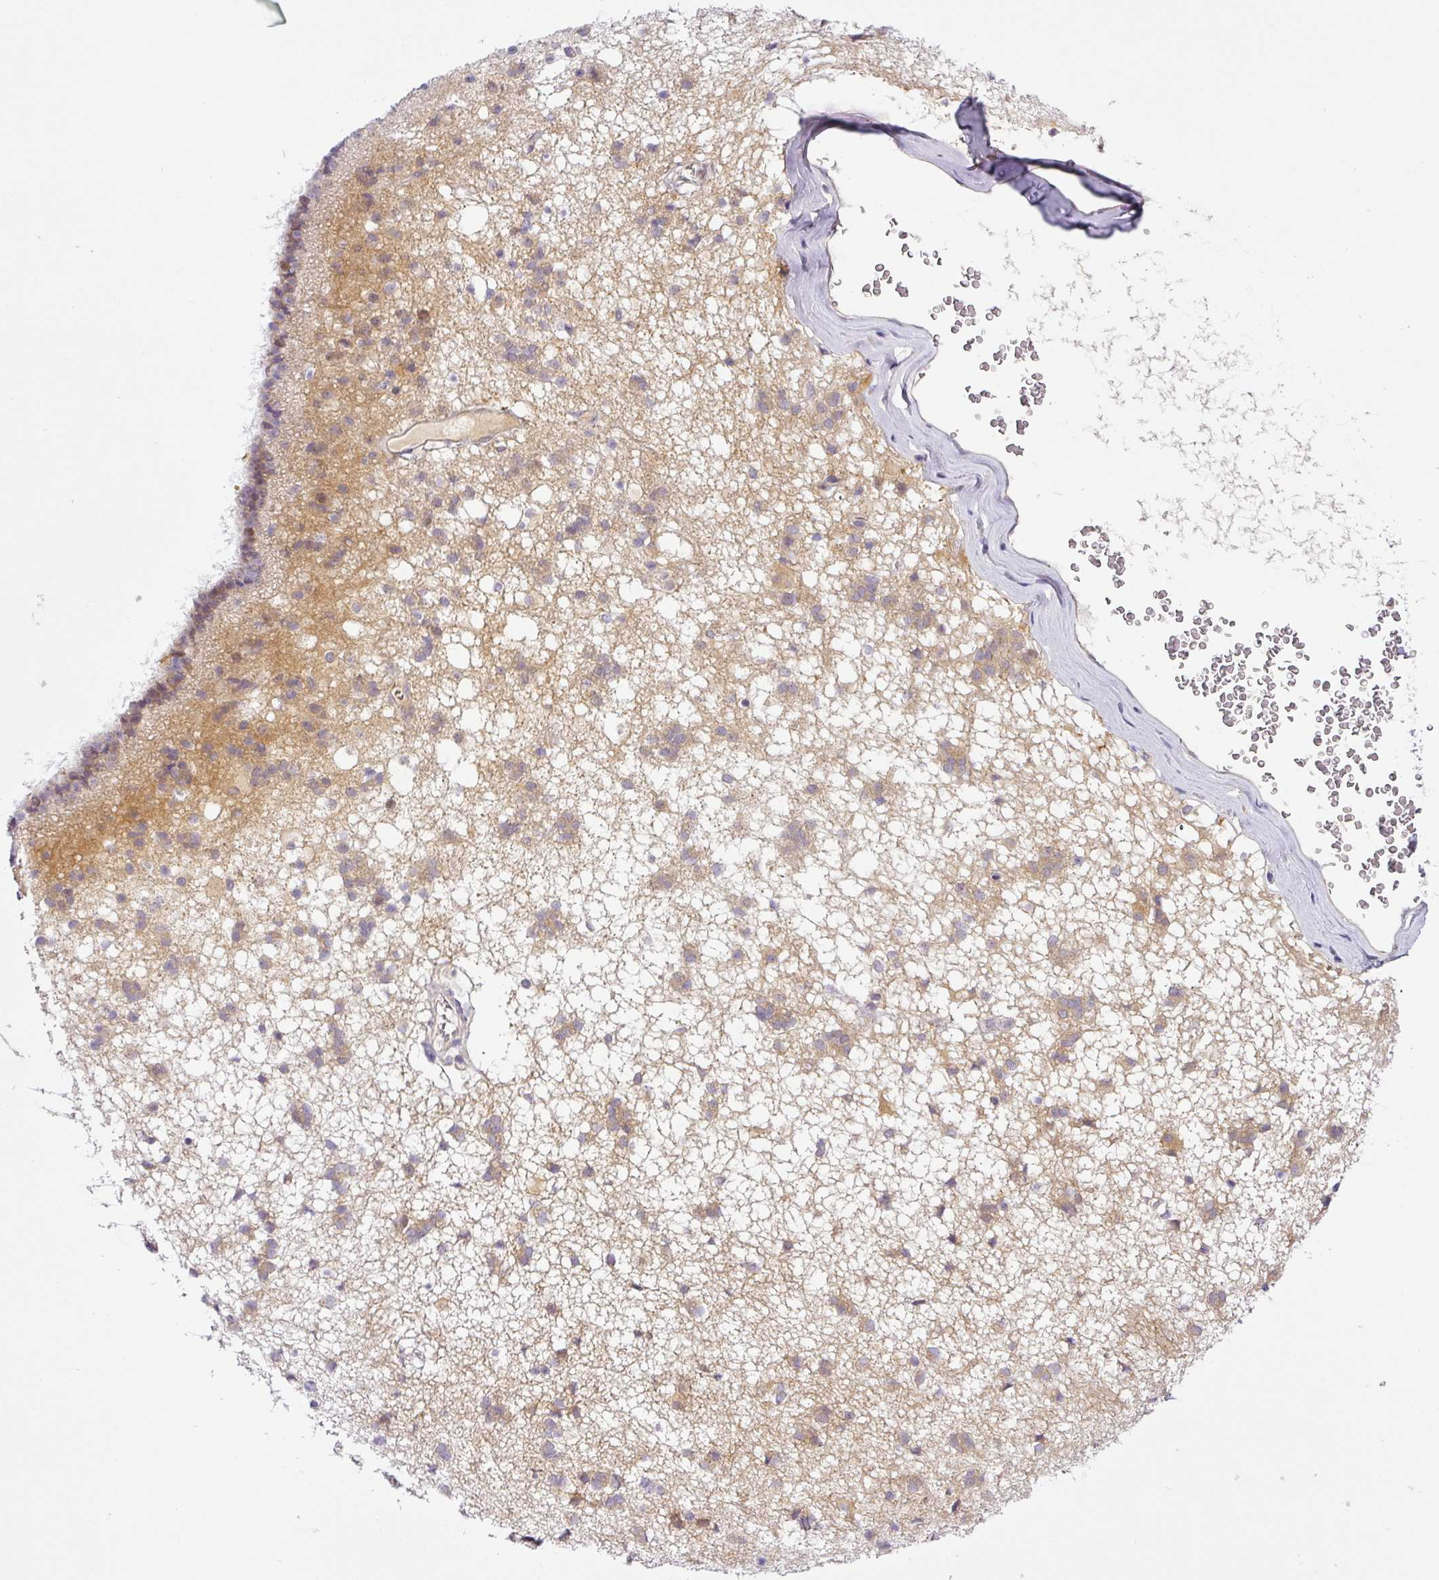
{"staining": {"intensity": "moderate", "quantity": "25%-75%", "location": "cytoplasmic/membranous,nuclear"}, "tissue": "caudate", "cell_type": "Glial cells", "image_type": "normal", "snomed": [{"axis": "morphology", "description": "Normal tissue, NOS"}, {"axis": "topography", "description": "Lateral ventricle wall"}], "caption": "About 25%-75% of glial cells in normal caudate reveal moderate cytoplasmic/membranous,nuclear protein expression as visualized by brown immunohistochemical staining.", "gene": "NDUFB2", "patient": {"sex": "male", "age": 58}}